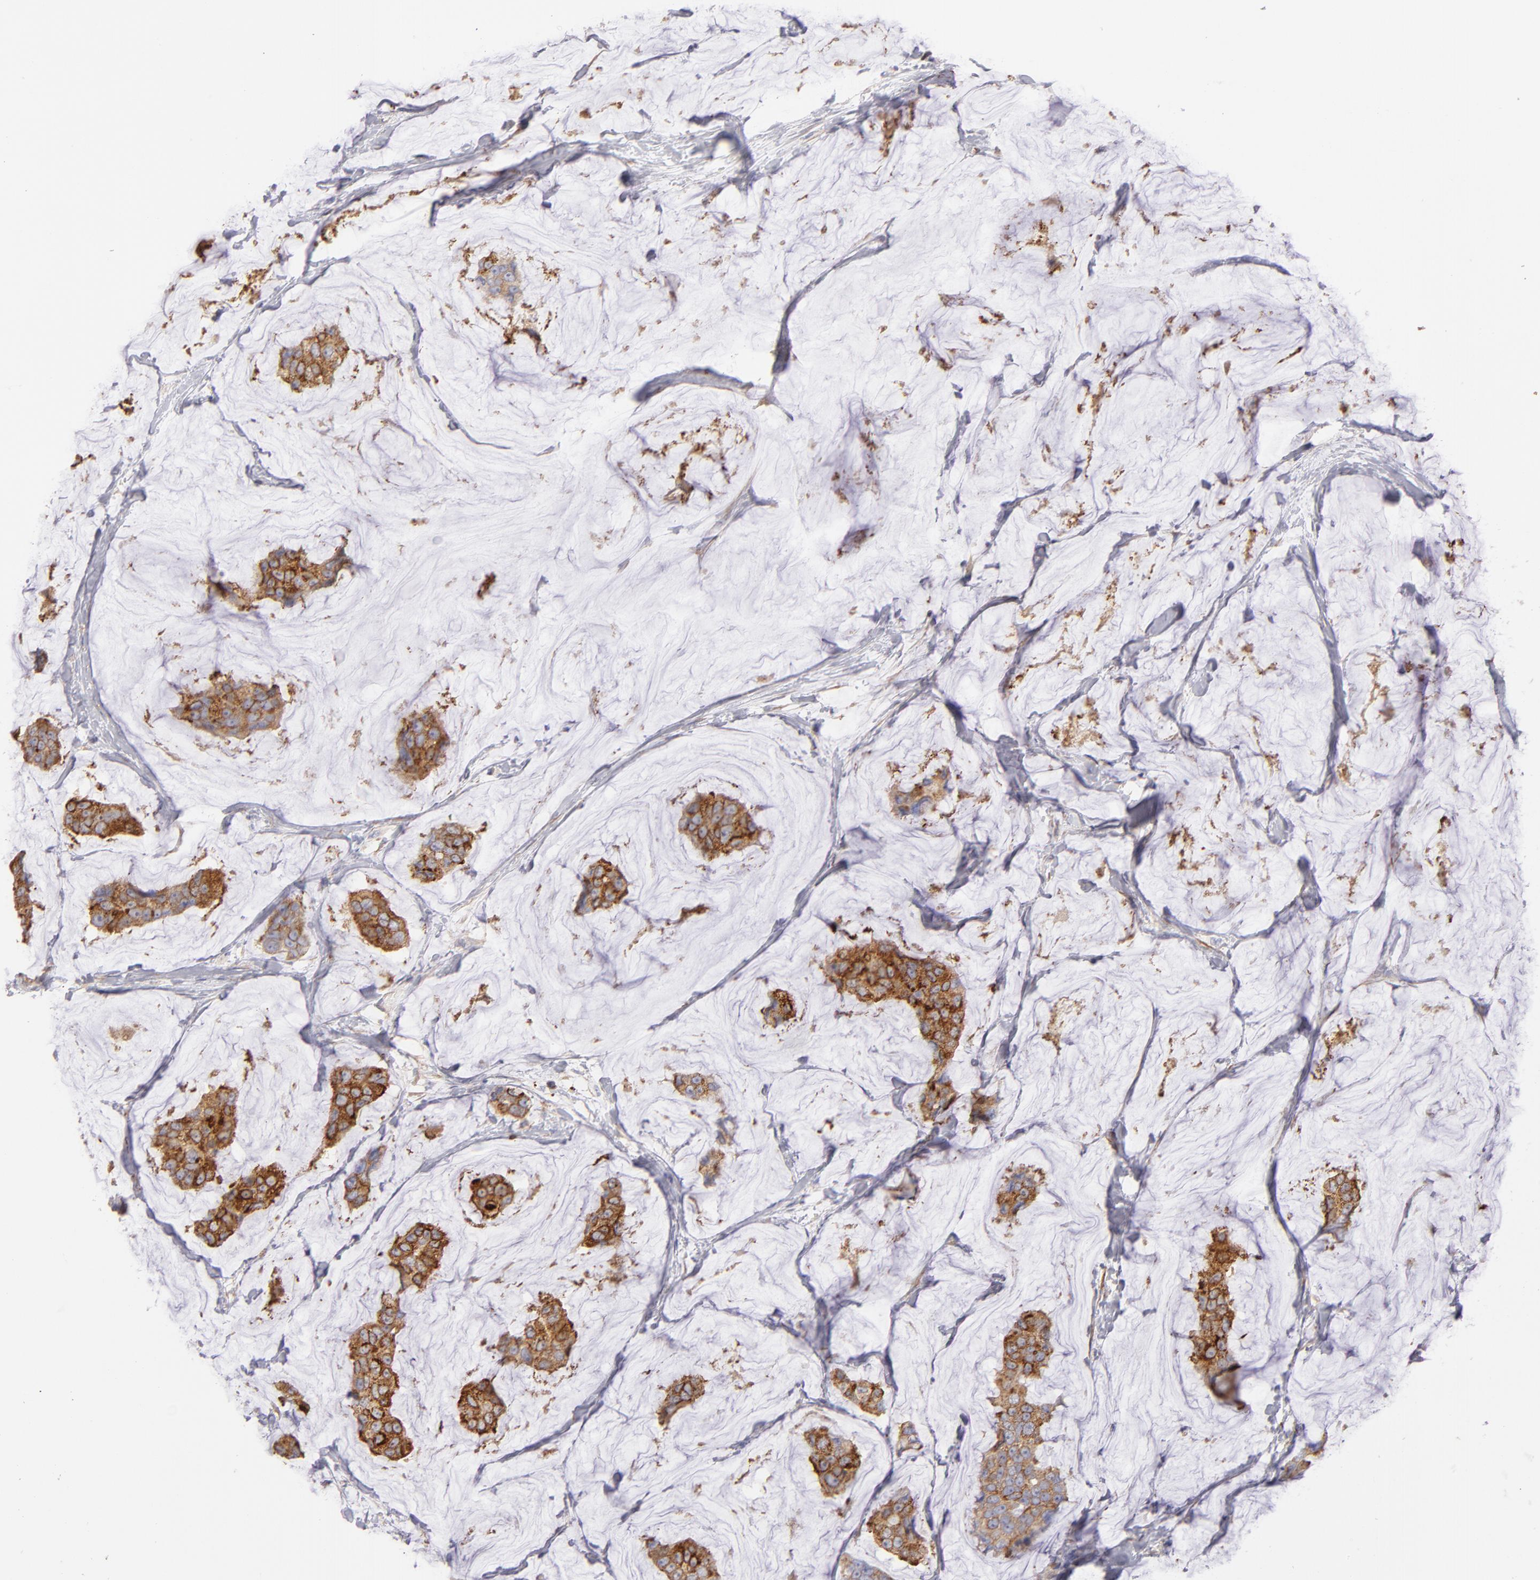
{"staining": {"intensity": "moderate", "quantity": ">75%", "location": "cytoplasmic/membranous"}, "tissue": "breast cancer", "cell_type": "Tumor cells", "image_type": "cancer", "snomed": [{"axis": "morphology", "description": "Normal tissue, NOS"}, {"axis": "morphology", "description": "Duct carcinoma"}, {"axis": "topography", "description": "Breast"}], "caption": "The image displays immunohistochemical staining of breast cancer. There is moderate cytoplasmic/membranous staining is identified in about >75% of tumor cells.", "gene": "ENTPD5", "patient": {"sex": "female", "age": 50}}